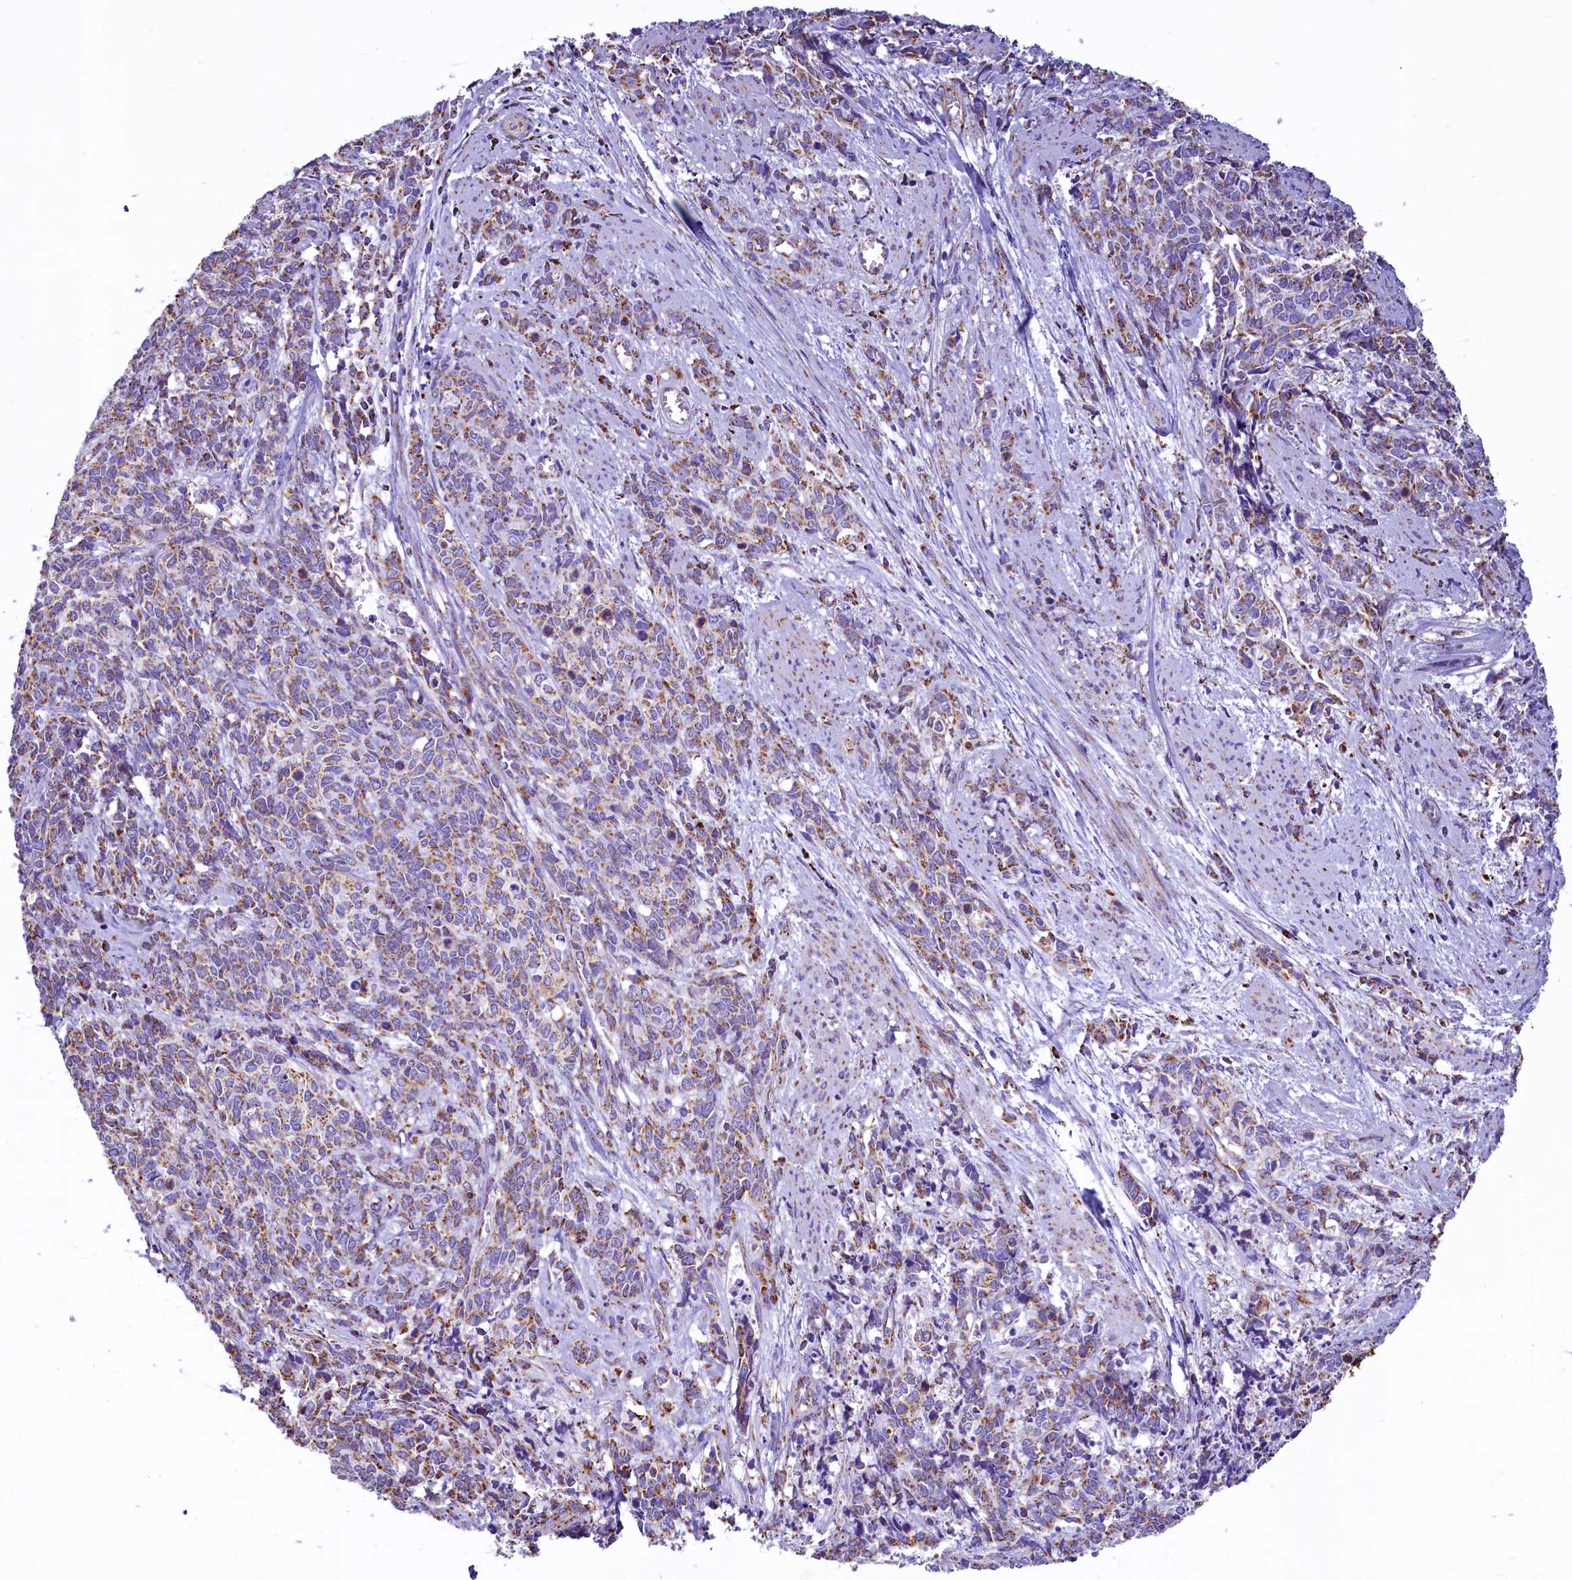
{"staining": {"intensity": "weak", "quantity": "25%-75%", "location": "cytoplasmic/membranous"}, "tissue": "cervical cancer", "cell_type": "Tumor cells", "image_type": "cancer", "snomed": [{"axis": "morphology", "description": "Squamous cell carcinoma, NOS"}, {"axis": "topography", "description": "Cervix"}], "caption": "Weak cytoplasmic/membranous staining is seen in approximately 25%-75% of tumor cells in cervical cancer.", "gene": "IDH3A", "patient": {"sex": "female", "age": 60}}